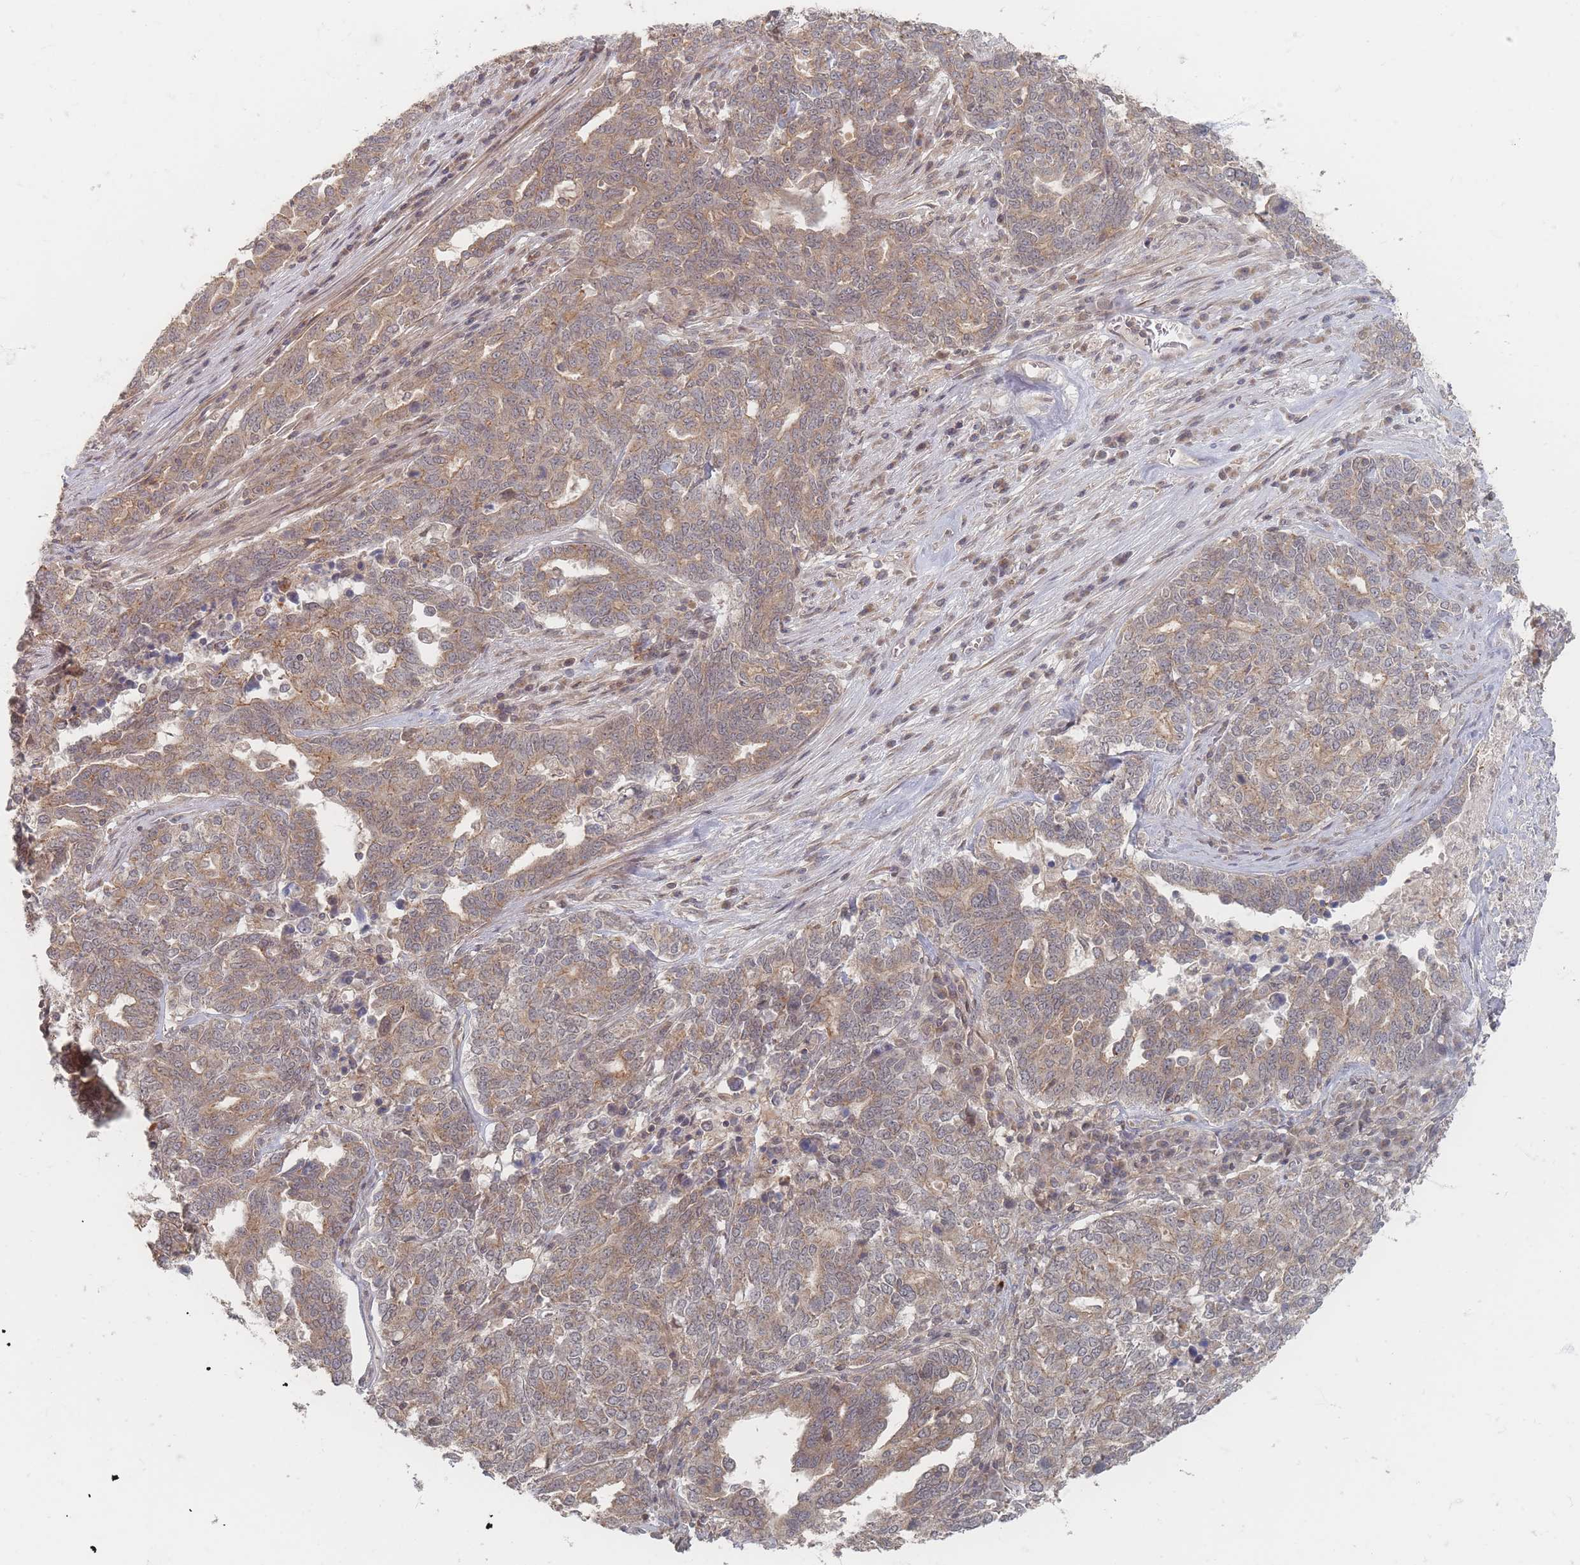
{"staining": {"intensity": "moderate", "quantity": ">75%", "location": "cytoplasmic/membranous"}, "tissue": "ovarian cancer", "cell_type": "Tumor cells", "image_type": "cancer", "snomed": [{"axis": "morphology", "description": "Carcinoma, endometroid"}, {"axis": "topography", "description": "Ovary"}], "caption": "Immunohistochemical staining of human ovarian cancer demonstrates medium levels of moderate cytoplasmic/membranous protein staining in approximately >75% of tumor cells.", "gene": "GLE1", "patient": {"sex": "female", "age": 62}}